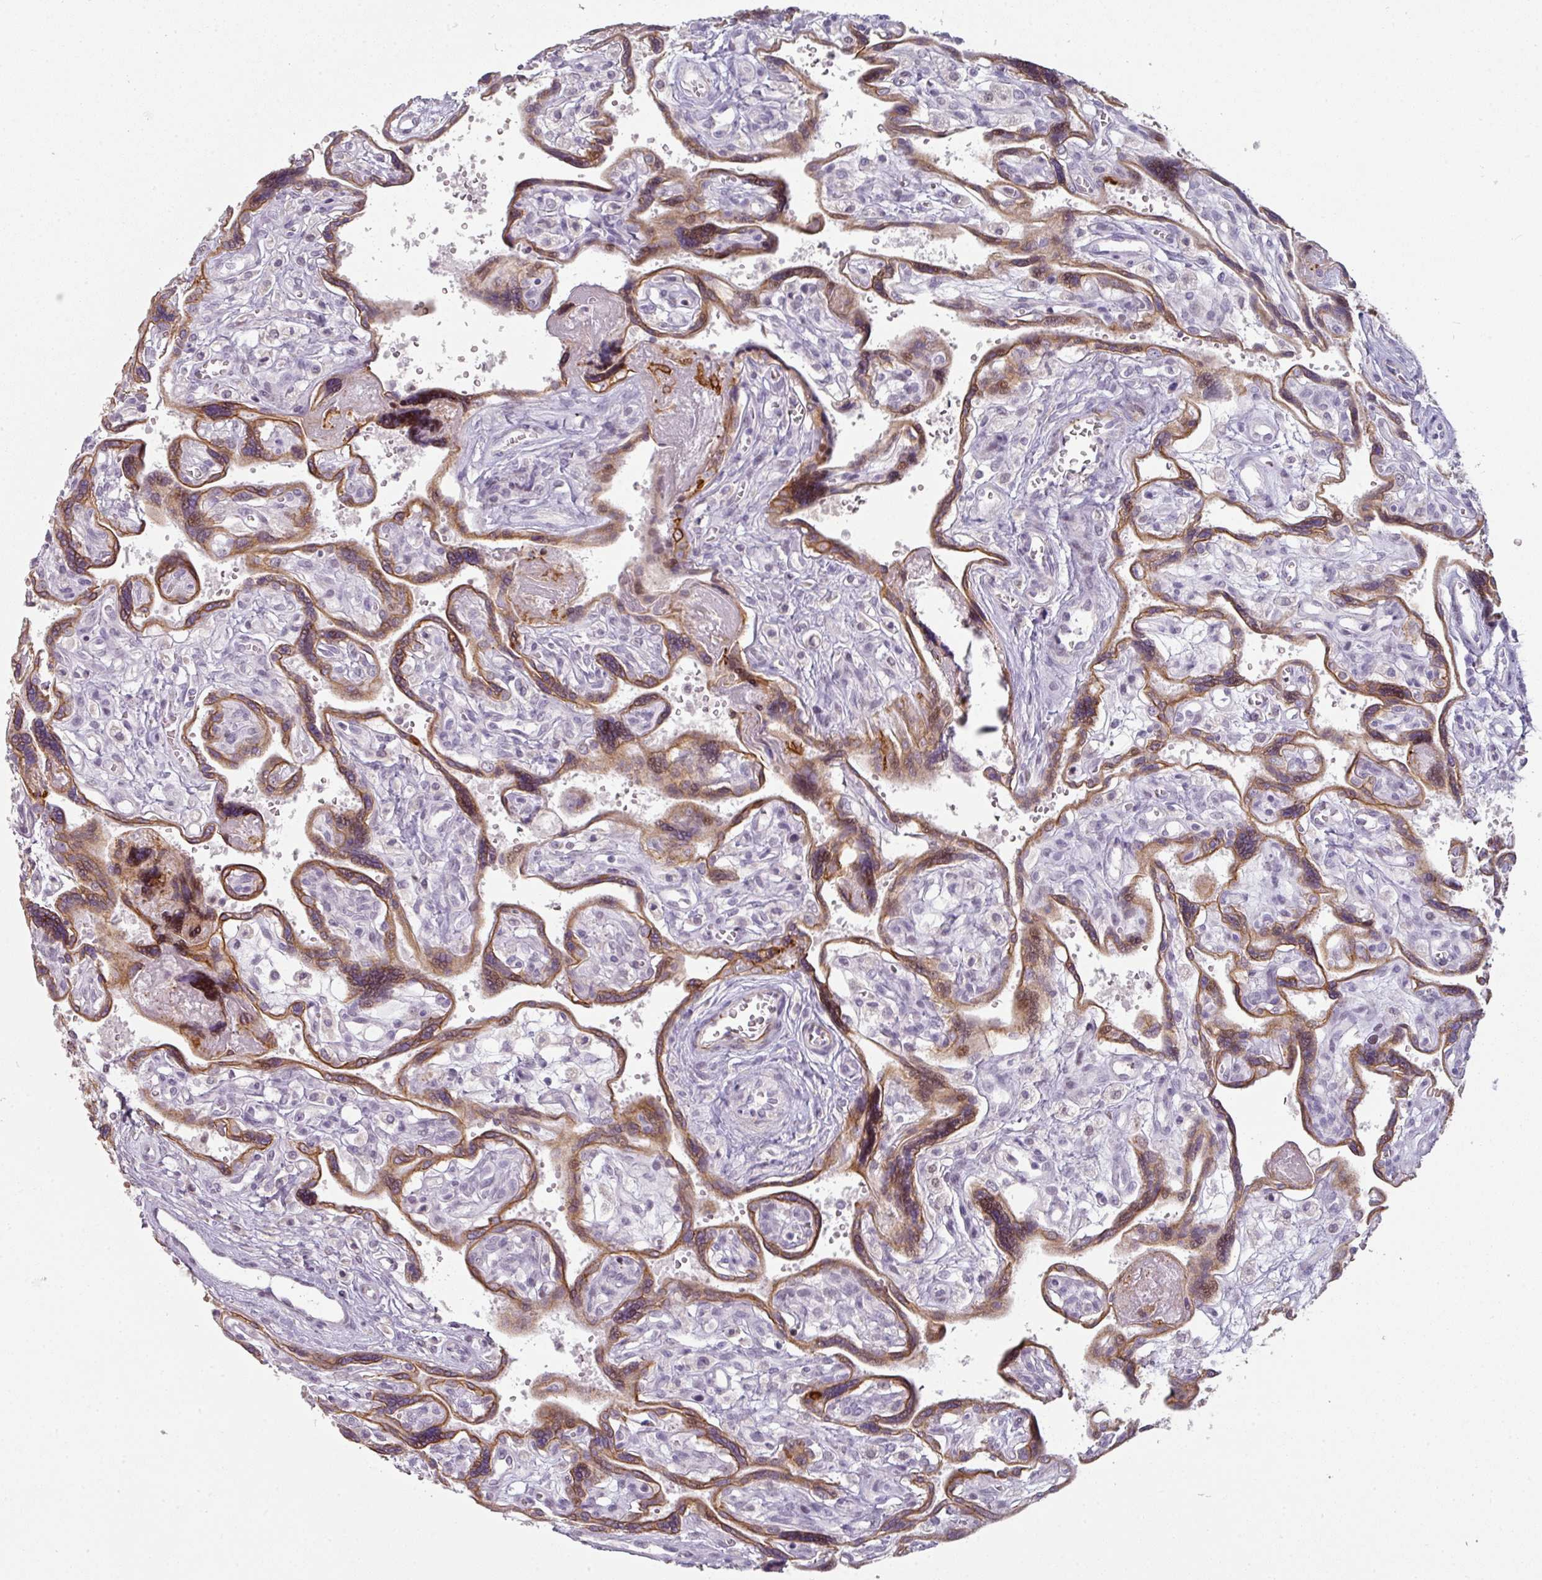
{"staining": {"intensity": "strong", "quantity": ">75%", "location": "cytoplasmic/membranous"}, "tissue": "placenta", "cell_type": "Trophoblastic cells", "image_type": "normal", "snomed": [{"axis": "morphology", "description": "Normal tissue, NOS"}, {"axis": "topography", "description": "Placenta"}], "caption": "DAB (3,3'-diaminobenzidine) immunohistochemical staining of normal placenta displays strong cytoplasmic/membranous protein staining in approximately >75% of trophoblastic cells. (Brightfield microscopy of DAB IHC at high magnification).", "gene": "GTF2H3", "patient": {"sex": "female", "age": 39}}